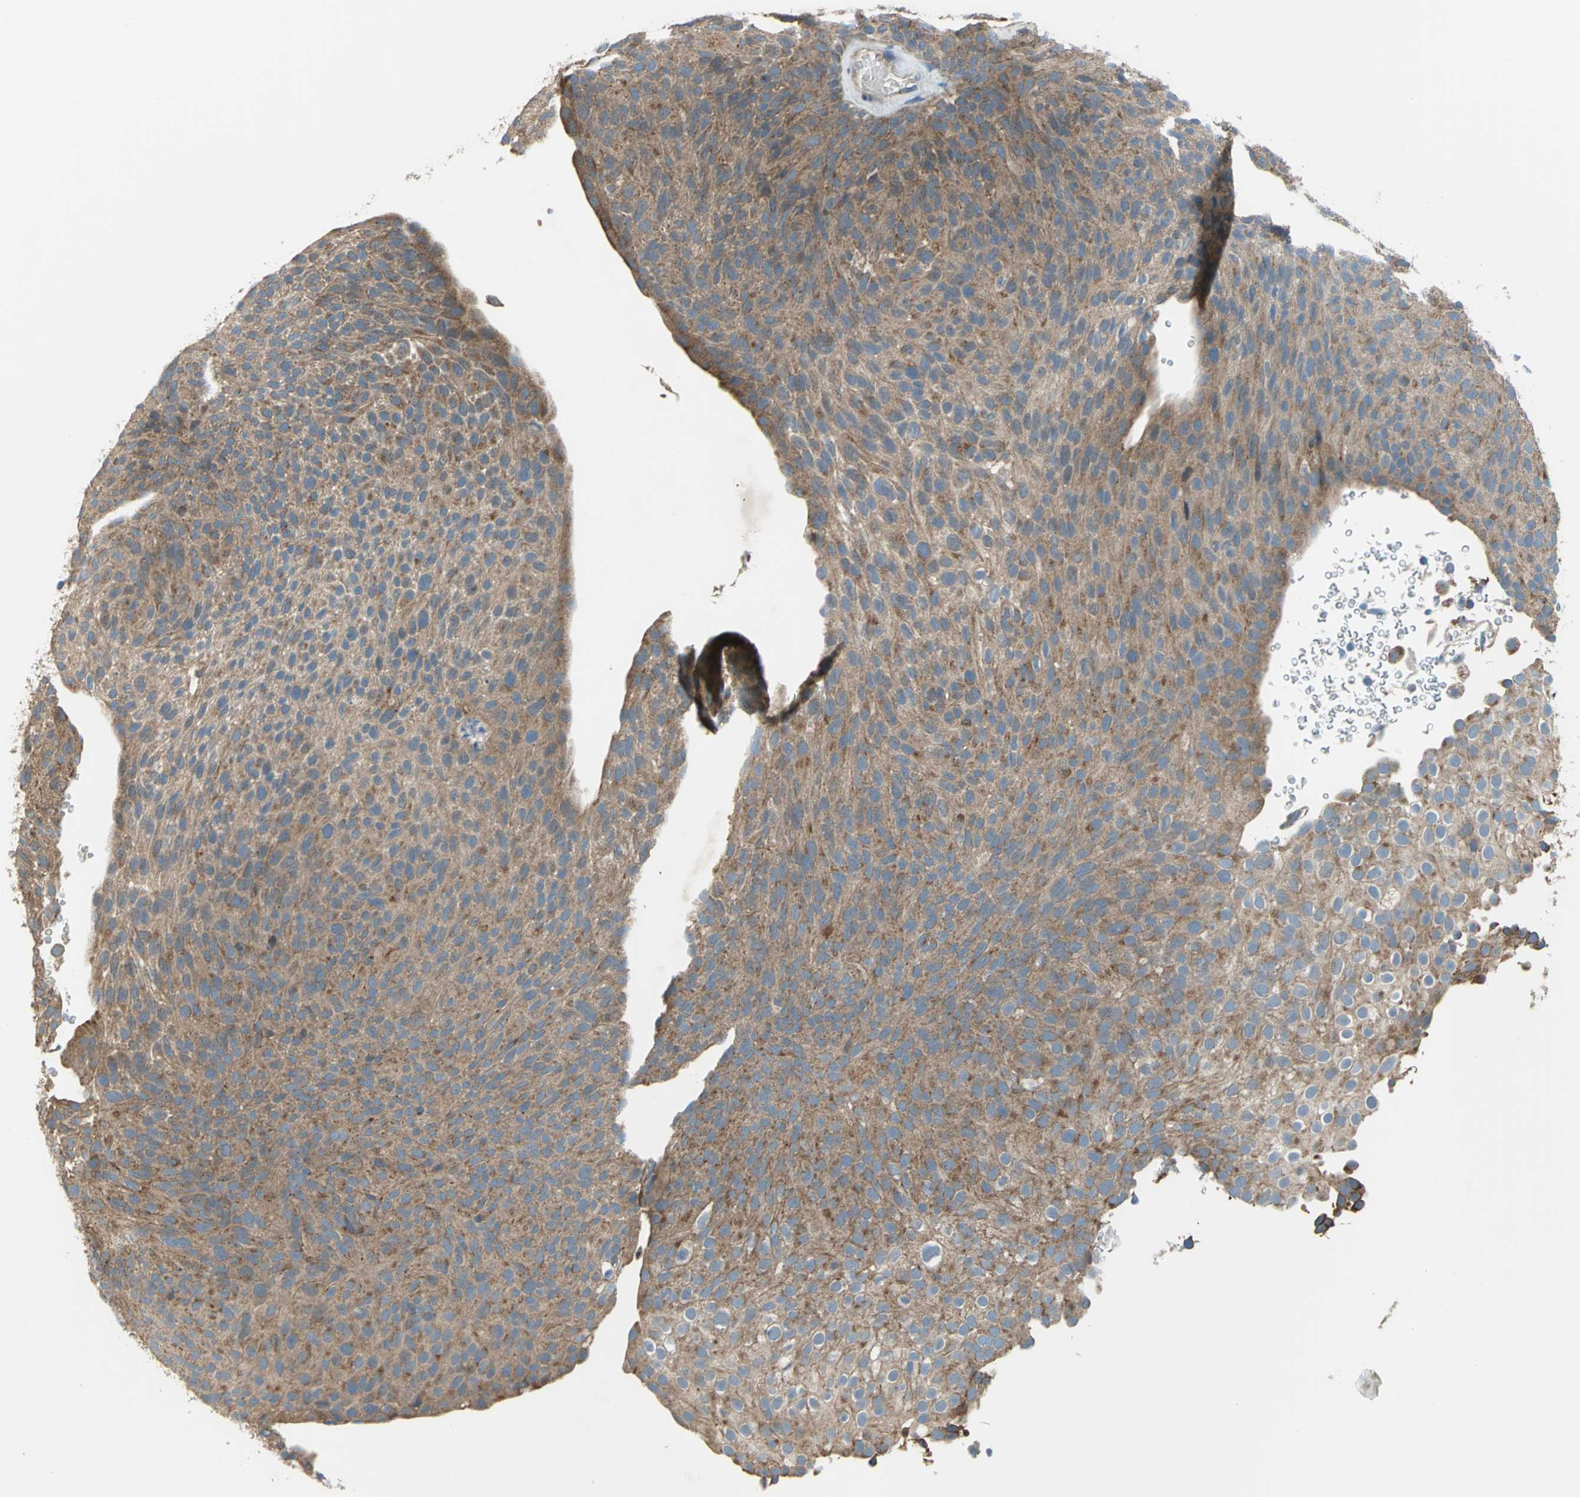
{"staining": {"intensity": "moderate", "quantity": ">75%", "location": "cytoplasmic/membranous"}, "tissue": "urothelial cancer", "cell_type": "Tumor cells", "image_type": "cancer", "snomed": [{"axis": "morphology", "description": "Urothelial carcinoma, Low grade"}, {"axis": "topography", "description": "Urinary bladder"}], "caption": "Urothelial cancer tissue displays moderate cytoplasmic/membranous staining in about >75% of tumor cells", "gene": "TRAK1", "patient": {"sex": "male", "age": 78}}